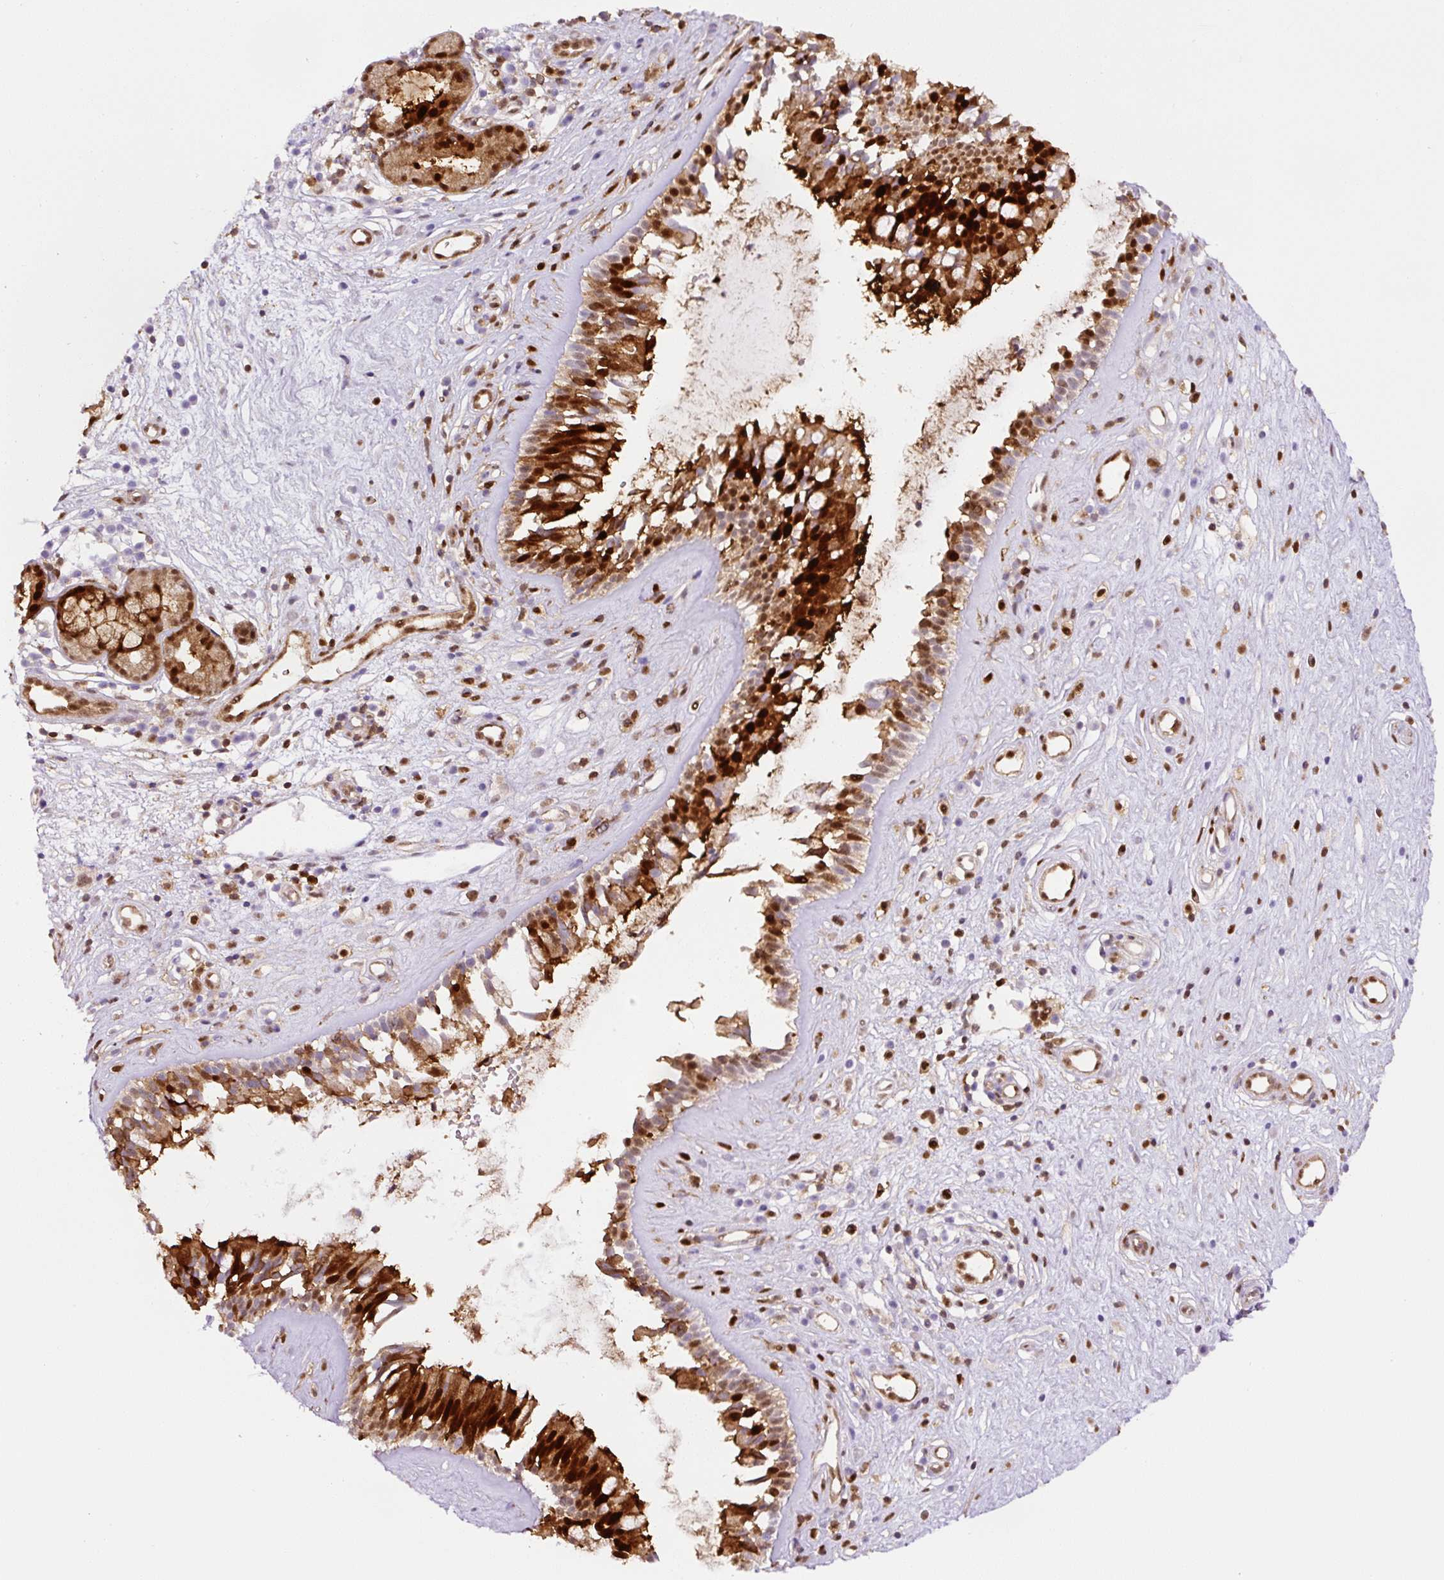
{"staining": {"intensity": "strong", "quantity": "25%-75%", "location": "cytoplasmic/membranous,nuclear"}, "tissue": "nasopharynx", "cell_type": "Respiratory epithelial cells", "image_type": "normal", "snomed": [{"axis": "morphology", "description": "Normal tissue, NOS"}, {"axis": "topography", "description": "Nasopharynx"}], "caption": "DAB (3,3'-diaminobenzidine) immunohistochemical staining of unremarkable human nasopharynx displays strong cytoplasmic/membranous,nuclear protein expression in about 25%-75% of respiratory epithelial cells.", "gene": "ANXA1", "patient": {"sex": "male", "age": 32}}